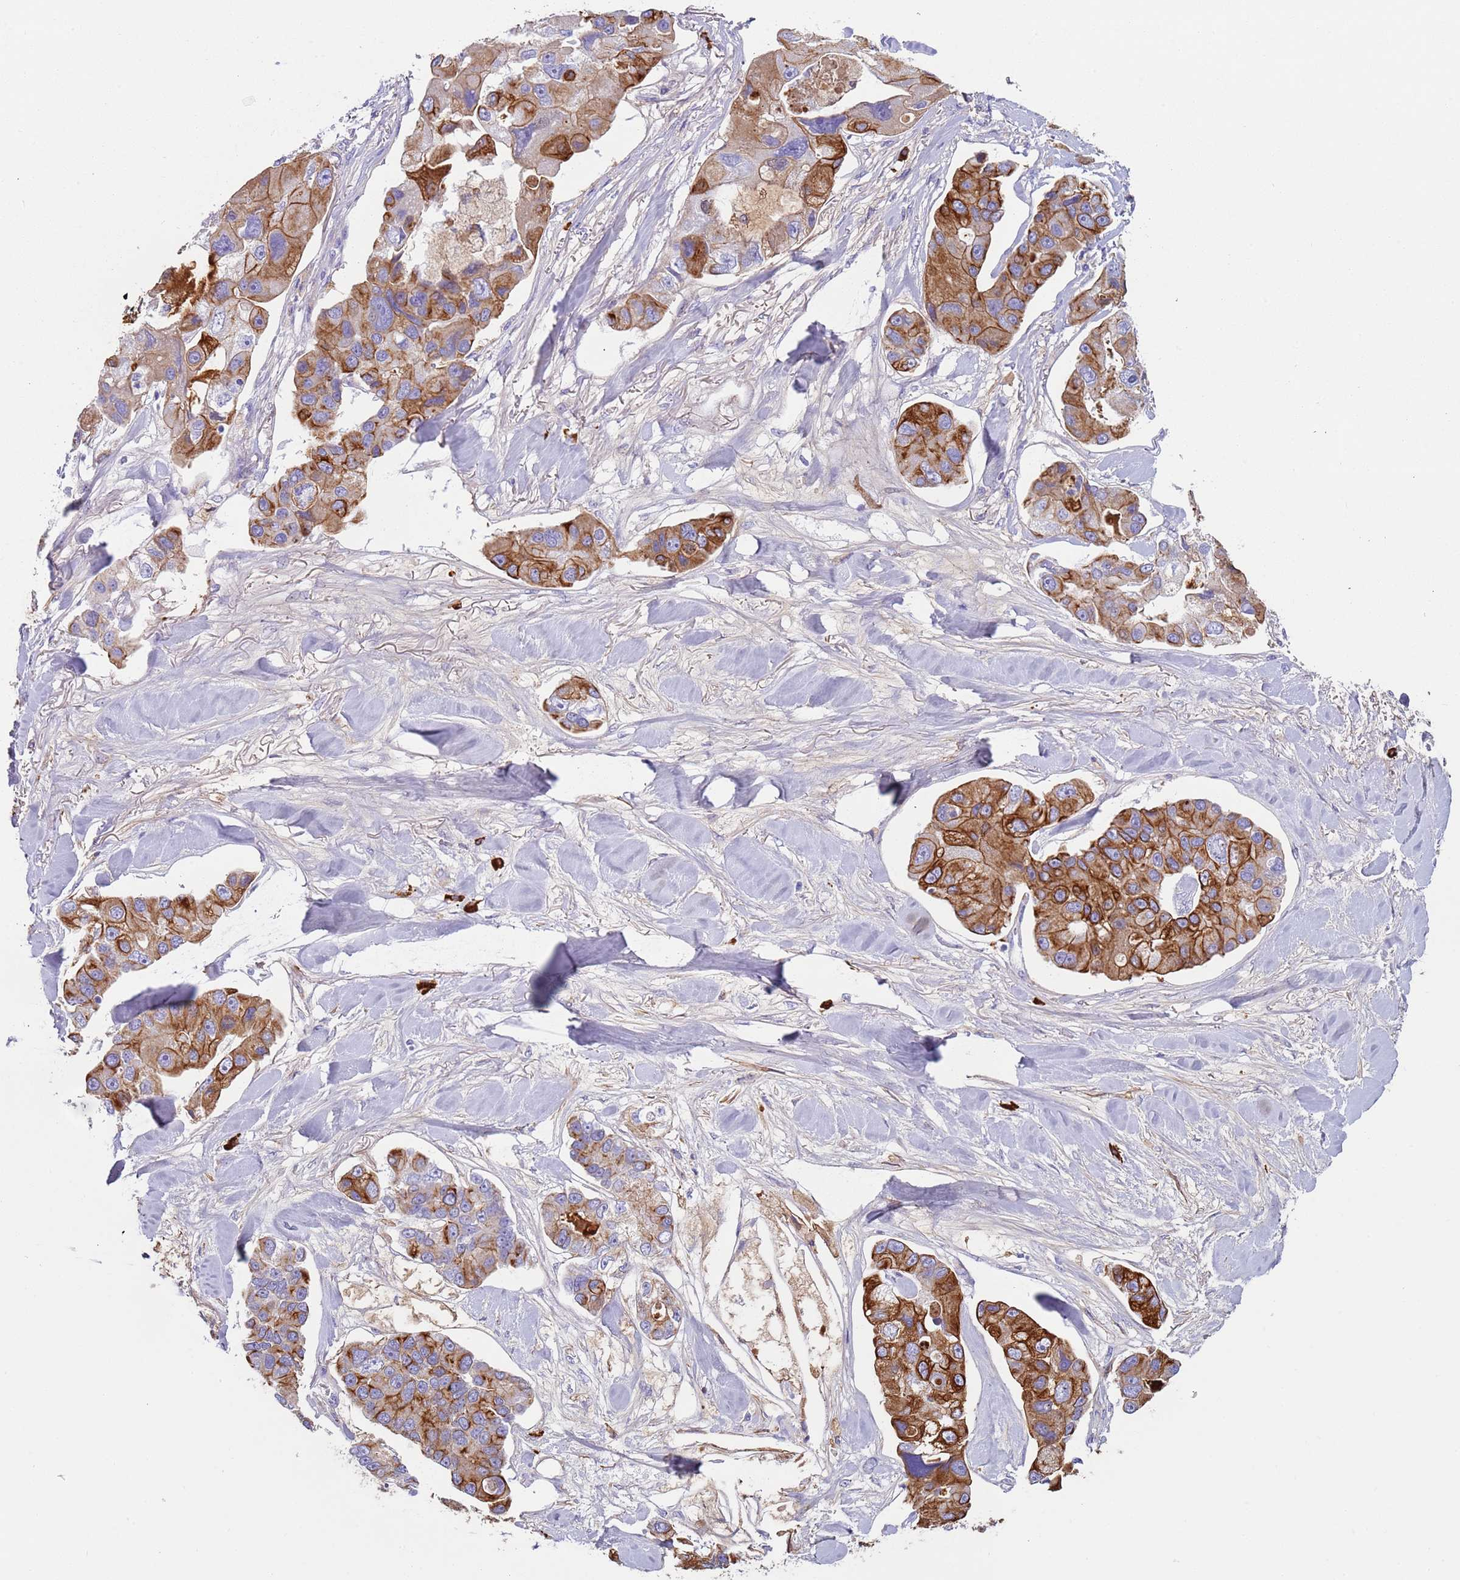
{"staining": {"intensity": "moderate", "quantity": "25%-75%", "location": "cytoplasmic/membranous"}, "tissue": "lung cancer", "cell_type": "Tumor cells", "image_type": "cancer", "snomed": [{"axis": "morphology", "description": "Adenocarcinoma, NOS"}, {"axis": "topography", "description": "Lung"}], "caption": "Immunohistochemical staining of adenocarcinoma (lung) displays medium levels of moderate cytoplasmic/membranous expression in about 25%-75% of tumor cells. Nuclei are stained in blue.", "gene": "CYSLTR2", "patient": {"sex": "female", "age": 54}}